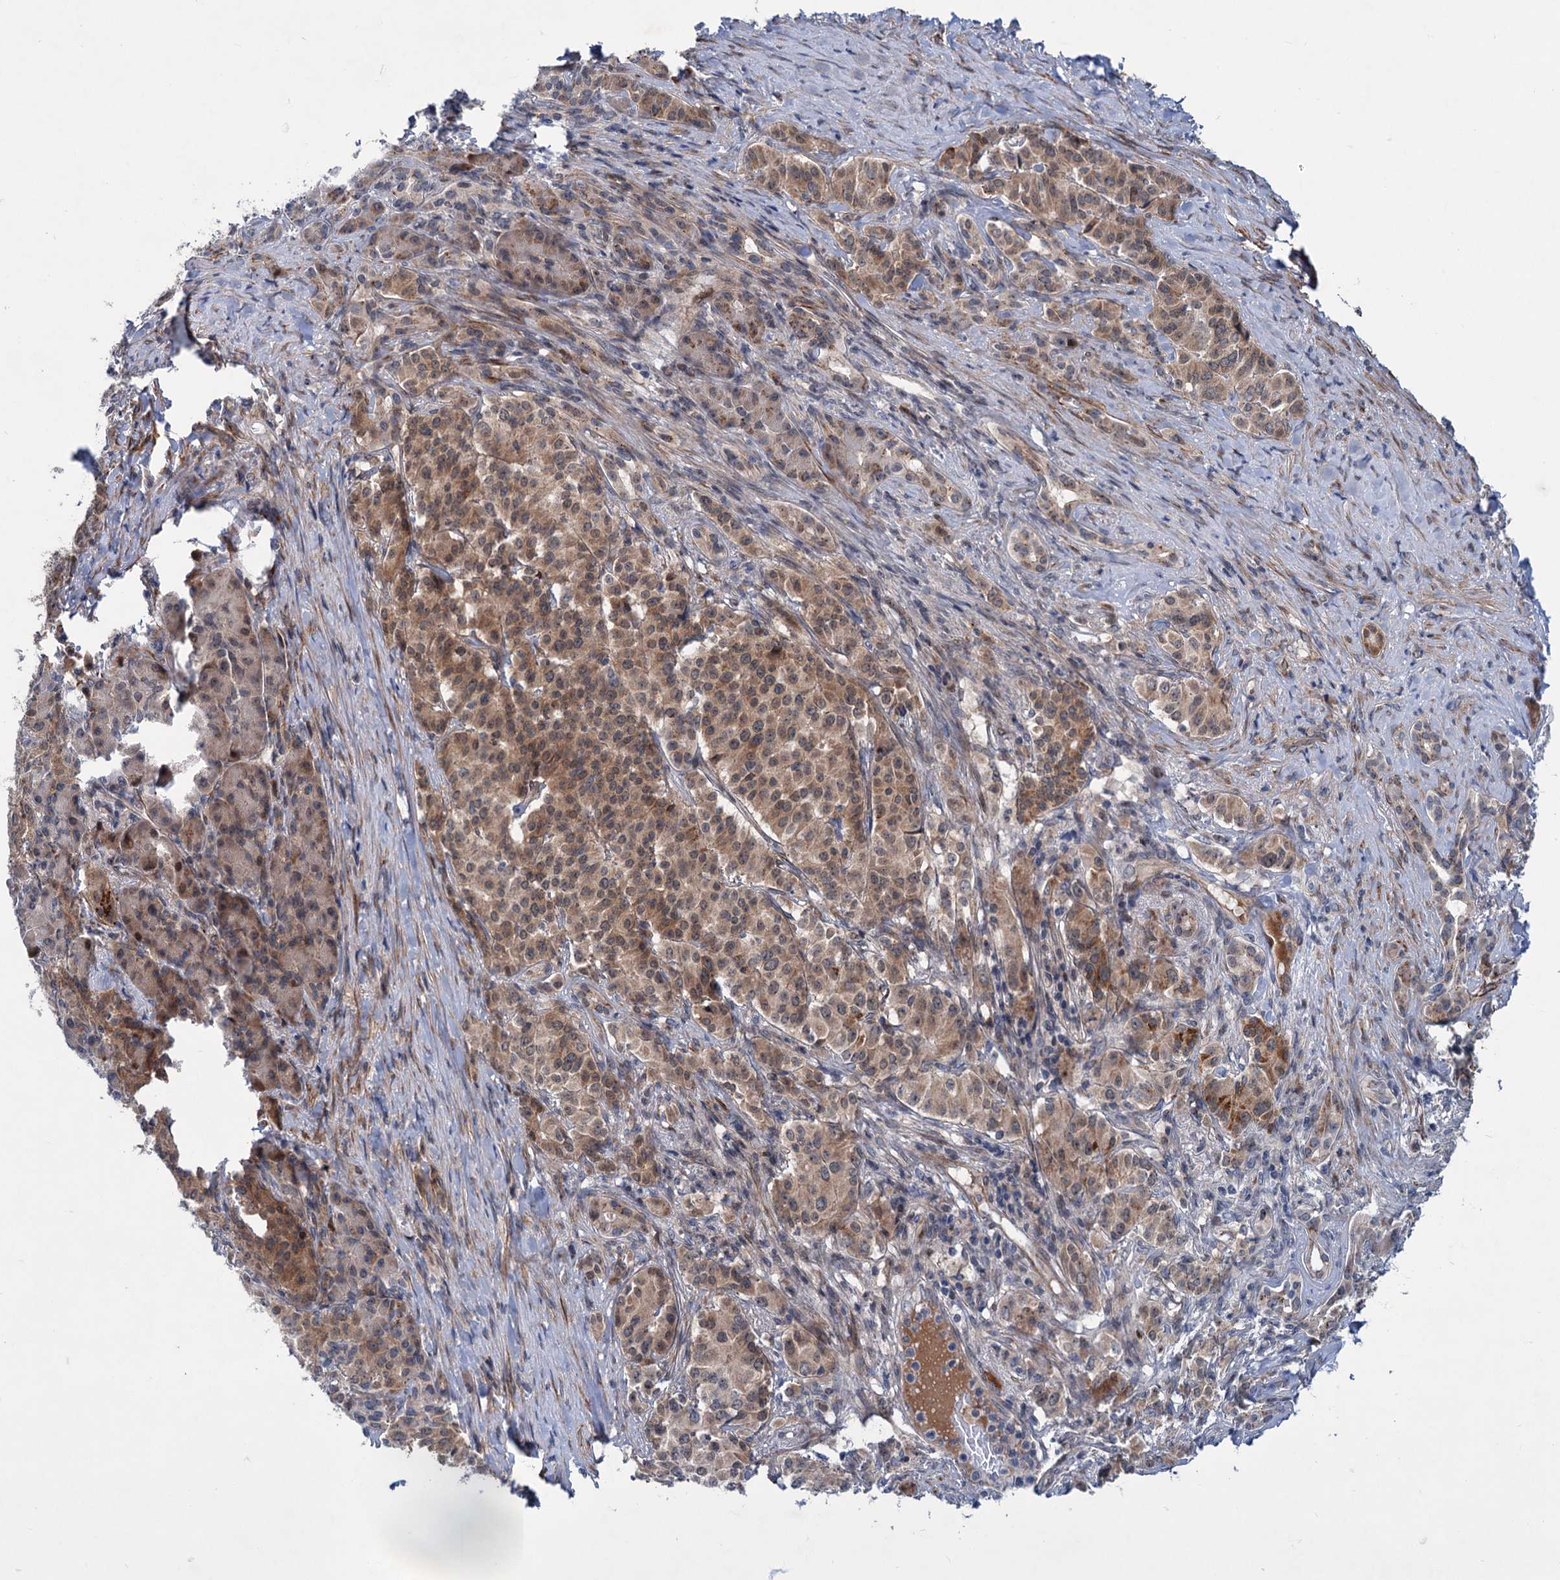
{"staining": {"intensity": "moderate", "quantity": ">75%", "location": "cytoplasmic/membranous"}, "tissue": "pancreatic cancer", "cell_type": "Tumor cells", "image_type": "cancer", "snomed": [{"axis": "morphology", "description": "Adenocarcinoma, NOS"}, {"axis": "topography", "description": "Pancreas"}], "caption": "The histopathology image displays immunohistochemical staining of pancreatic cancer (adenocarcinoma). There is moderate cytoplasmic/membranous staining is appreciated in about >75% of tumor cells.", "gene": "ELP4", "patient": {"sex": "female", "age": 74}}